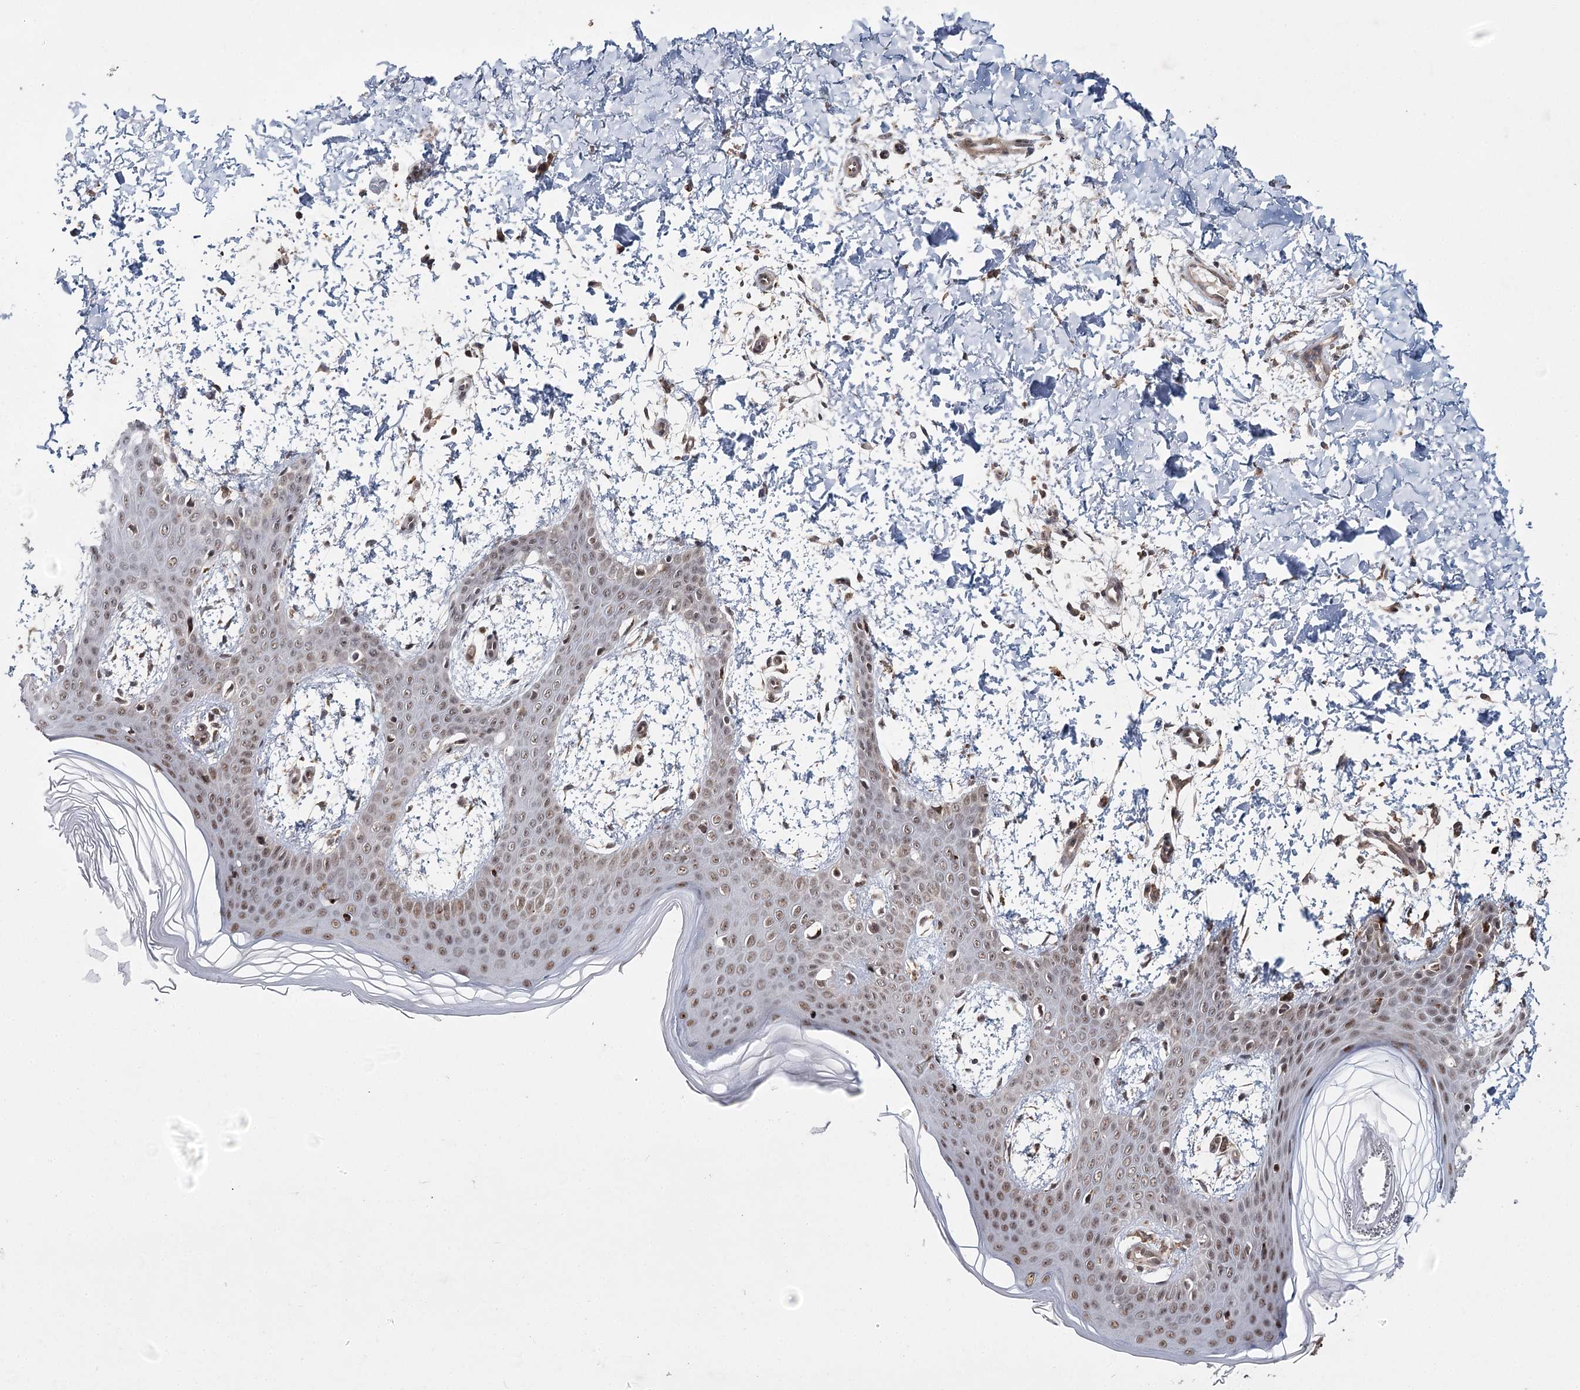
{"staining": {"intensity": "moderate", "quantity": ">75%", "location": "cytoplasmic/membranous,nuclear"}, "tissue": "skin", "cell_type": "Fibroblasts", "image_type": "normal", "snomed": [{"axis": "morphology", "description": "Normal tissue, NOS"}, {"axis": "topography", "description": "Skin"}], "caption": "The image shows a brown stain indicating the presence of a protein in the cytoplasmic/membranous,nuclear of fibroblasts in skin.", "gene": "ZCCHC24", "patient": {"sex": "male", "age": 36}}